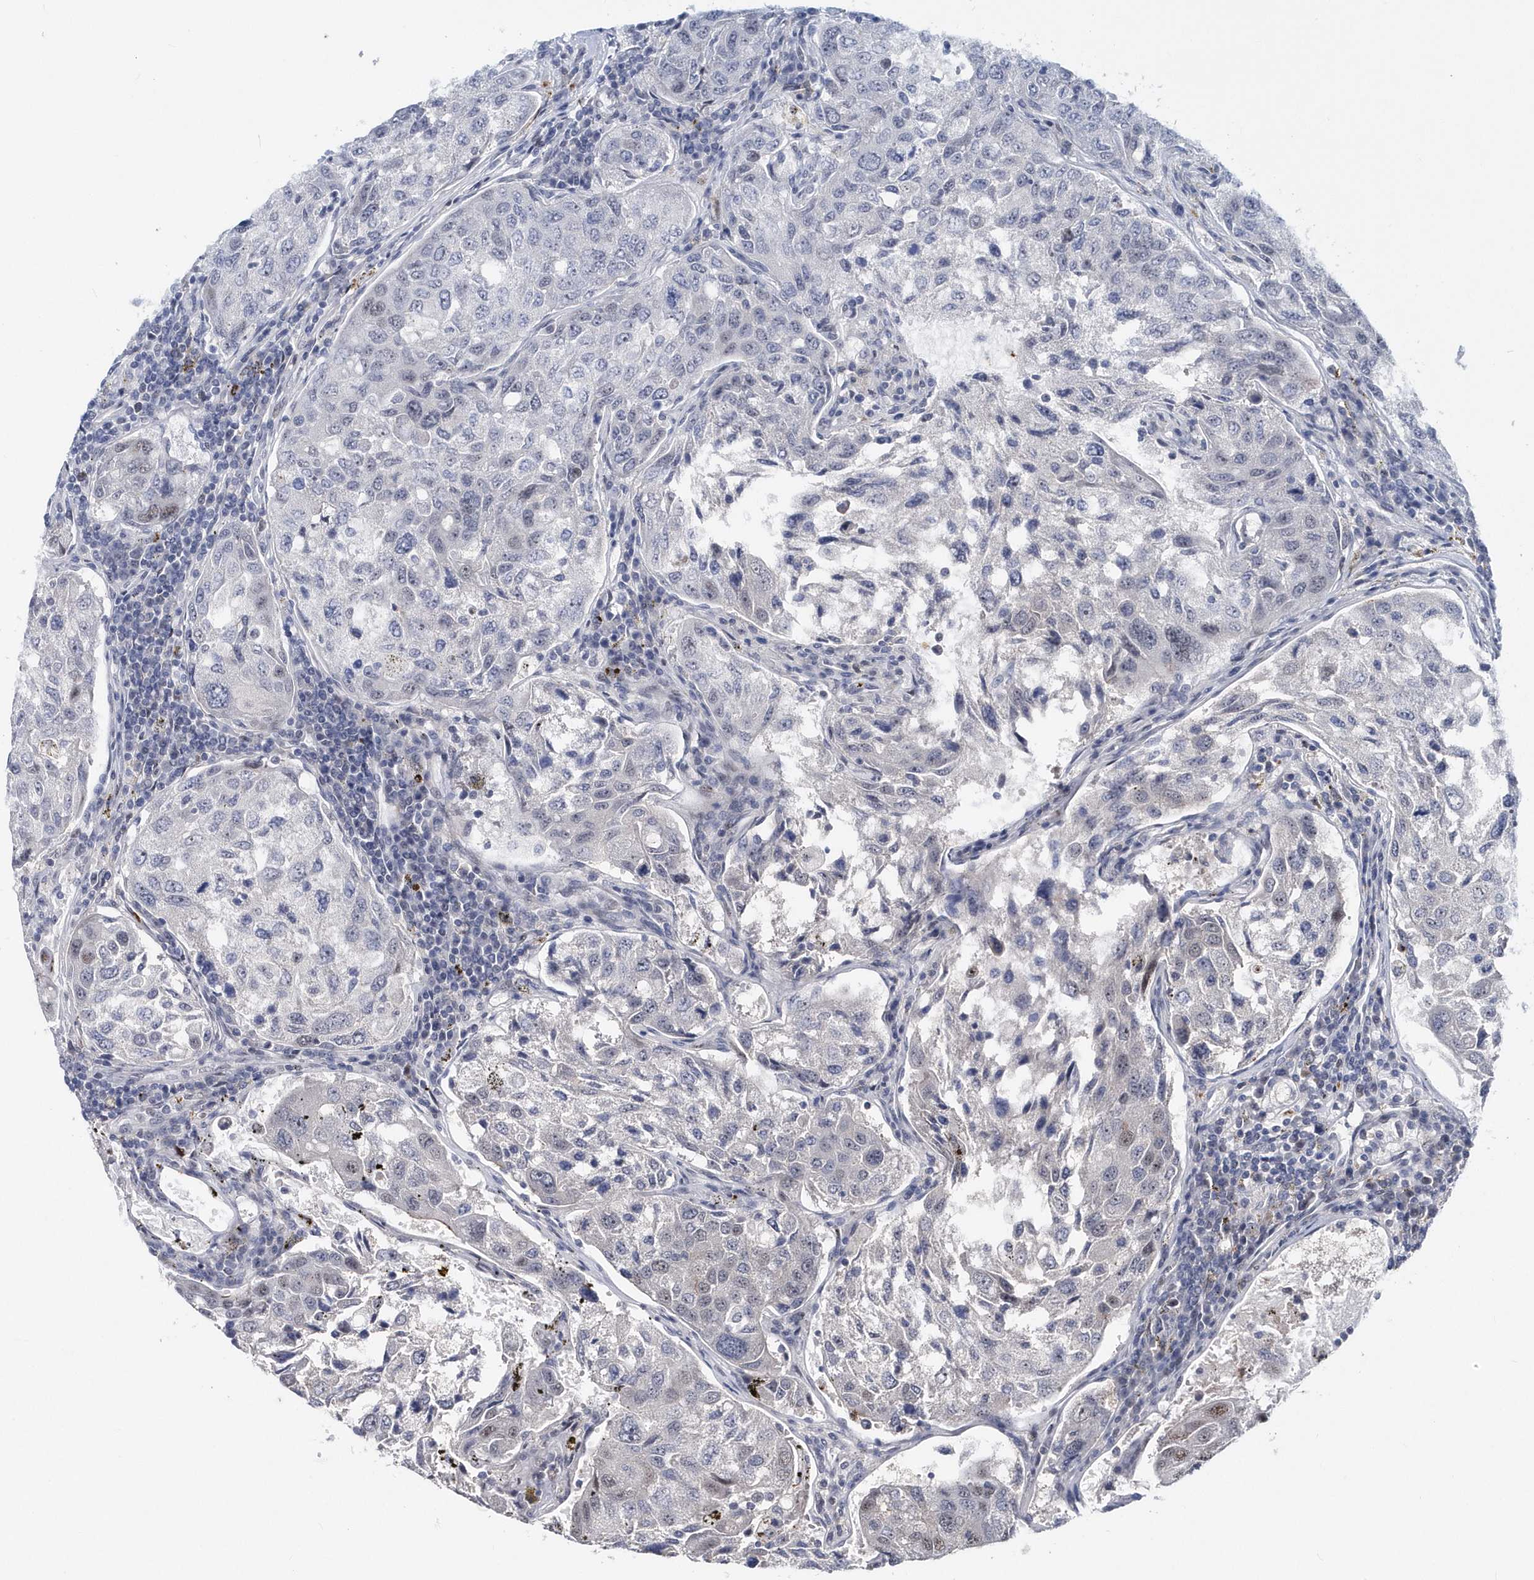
{"staining": {"intensity": "moderate", "quantity": "25%-75%", "location": "nuclear"}, "tissue": "urothelial cancer", "cell_type": "Tumor cells", "image_type": "cancer", "snomed": [{"axis": "morphology", "description": "Urothelial carcinoma, High grade"}, {"axis": "topography", "description": "Lymph node"}, {"axis": "topography", "description": "Urinary bladder"}], "caption": "IHC photomicrograph of high-grade urothelial carcinoma stained for a protein (brown), which demonstrates medium levels of moderate nuclear staining in about 25%-75% of tumor cells.", "gene": "ASCL4", "patient": {"sex": "male", "age": 51}}